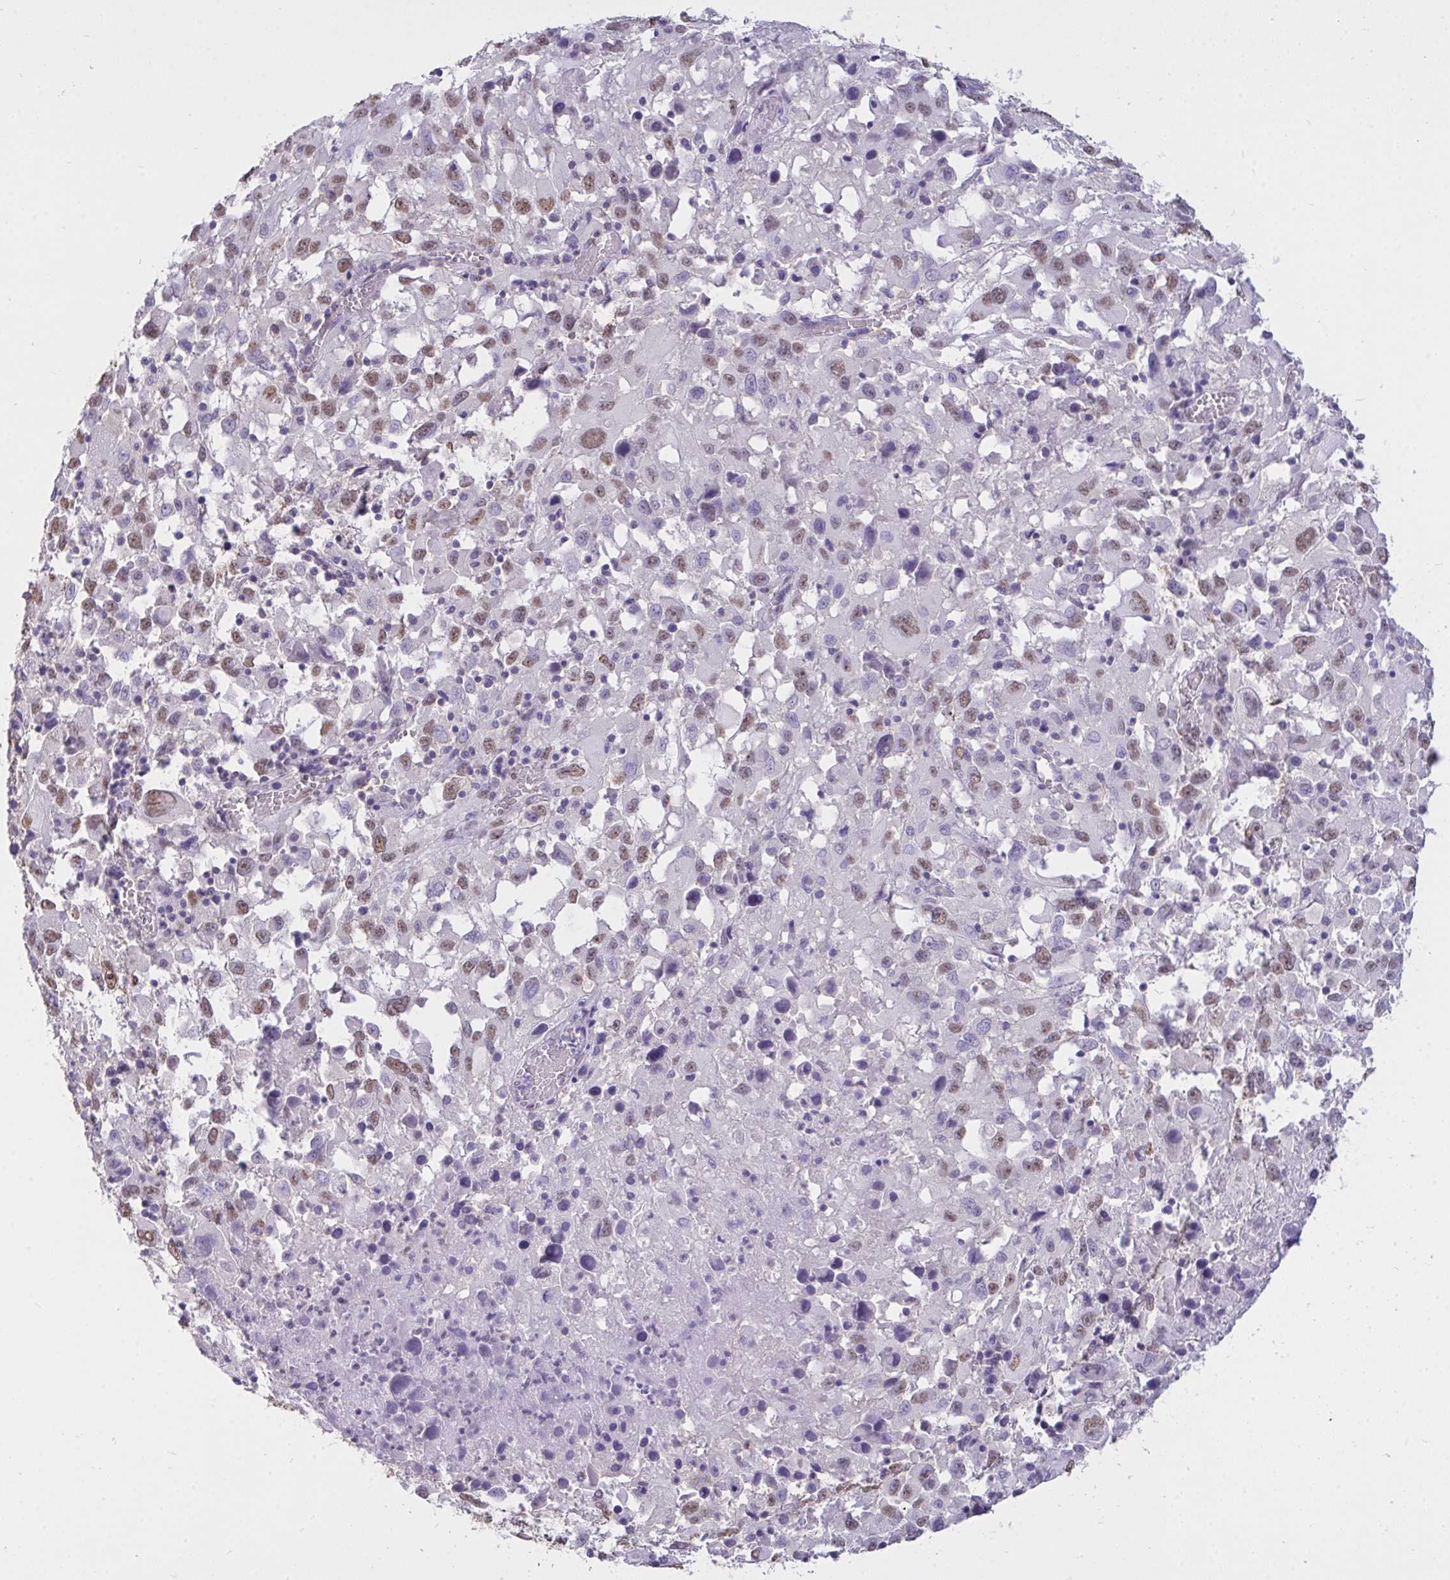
{"staining": {"intensity": "moderate", "quantity": ">75%", "location": "nuclear"}, "tissue": "melanoma", "cell_type": "Tumor cells", "image_type": "cancer", "snomed": [{"axis": "morphology", "description": "Malignant melanoma, Metastatic site"}, {"axis": "topography", "description": "Soft tissue"}], "caption": "Approximately >75% of tumor cells in melanoma exhibit moderate nuclear protein staining as visualized by brown immunohistochemical staining.", "gene": "SEMA6B", "patient": {"sex": "male", "age": 50}}